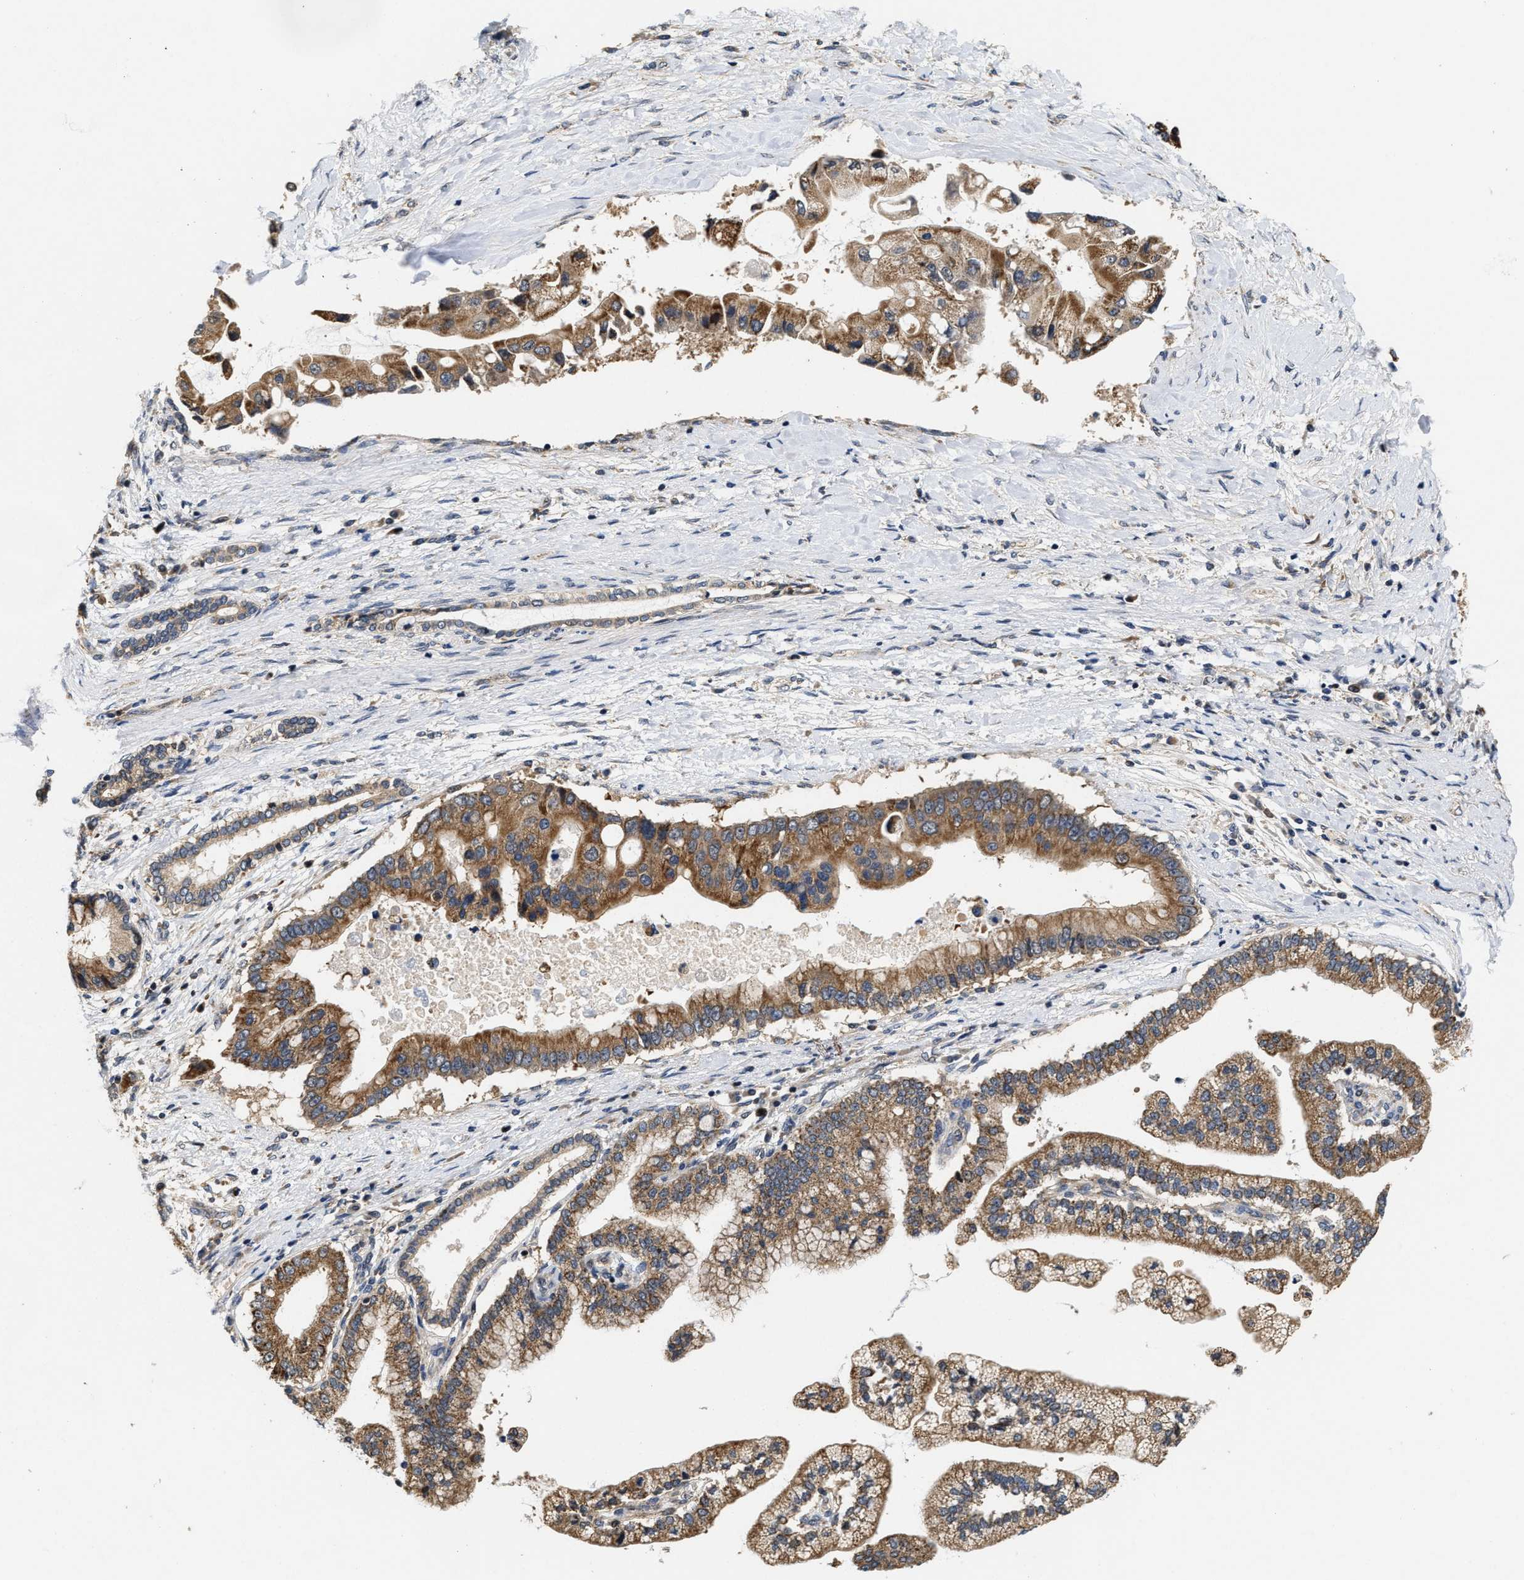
{"staining": {"intensity": "moderate", "quantity": ">75%", "location": "cytoplasmic/membranous"}, "tissue": "liver cancer", "cell_type": "Tumor cells", "image_type": "cancer", "snomed": [{"axis": "morphology", "description": "Cholangiocarcinoma"}, {"axis": "topography", "description": "Liver"}], "caption": "A histopathology image showing moderate cytoplasmic/membranous staining in approximately >75% of tumor cells in liver cholangiocarcinoma, as visualized by brown immunohistochemical staining.", "gene": "SCYL2", "patient": {"sex": "male", "age": 50}}